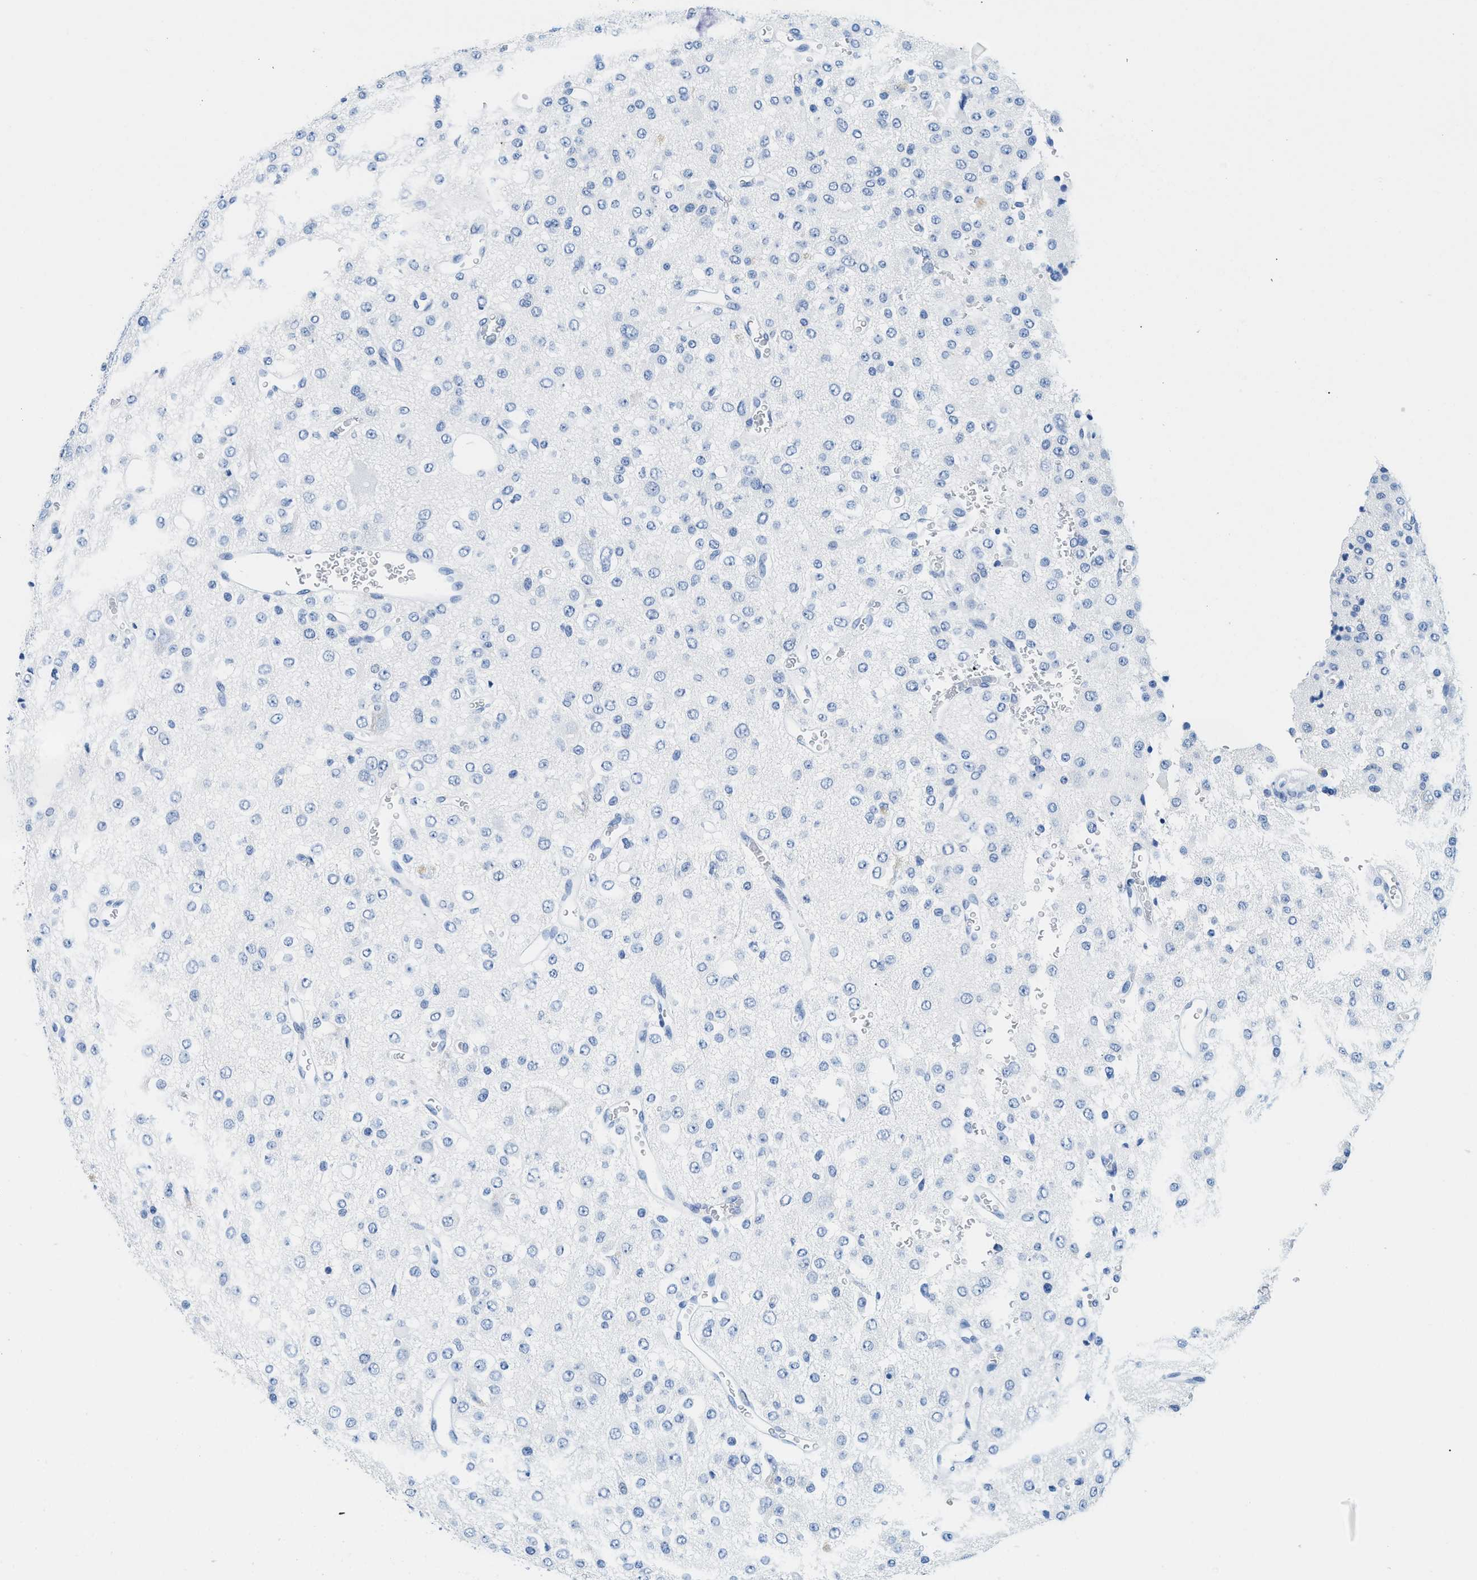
{"staining": {"intensity": "negative", "quantity": "none", "location": "none"}, "tissue": "glioma", "cell_type": "Tumor cells", "image_type": "cancer", "snomed": [{"axis": "morphology", "description": "Glioma, malignant, Low grade"}, {"axis": "topography", "description": "Brain"}], "caption": "There is no significant staining in tumor cells of glioma.", "gene": "GSN", "patient": {"sex": "male", "age": 38}}